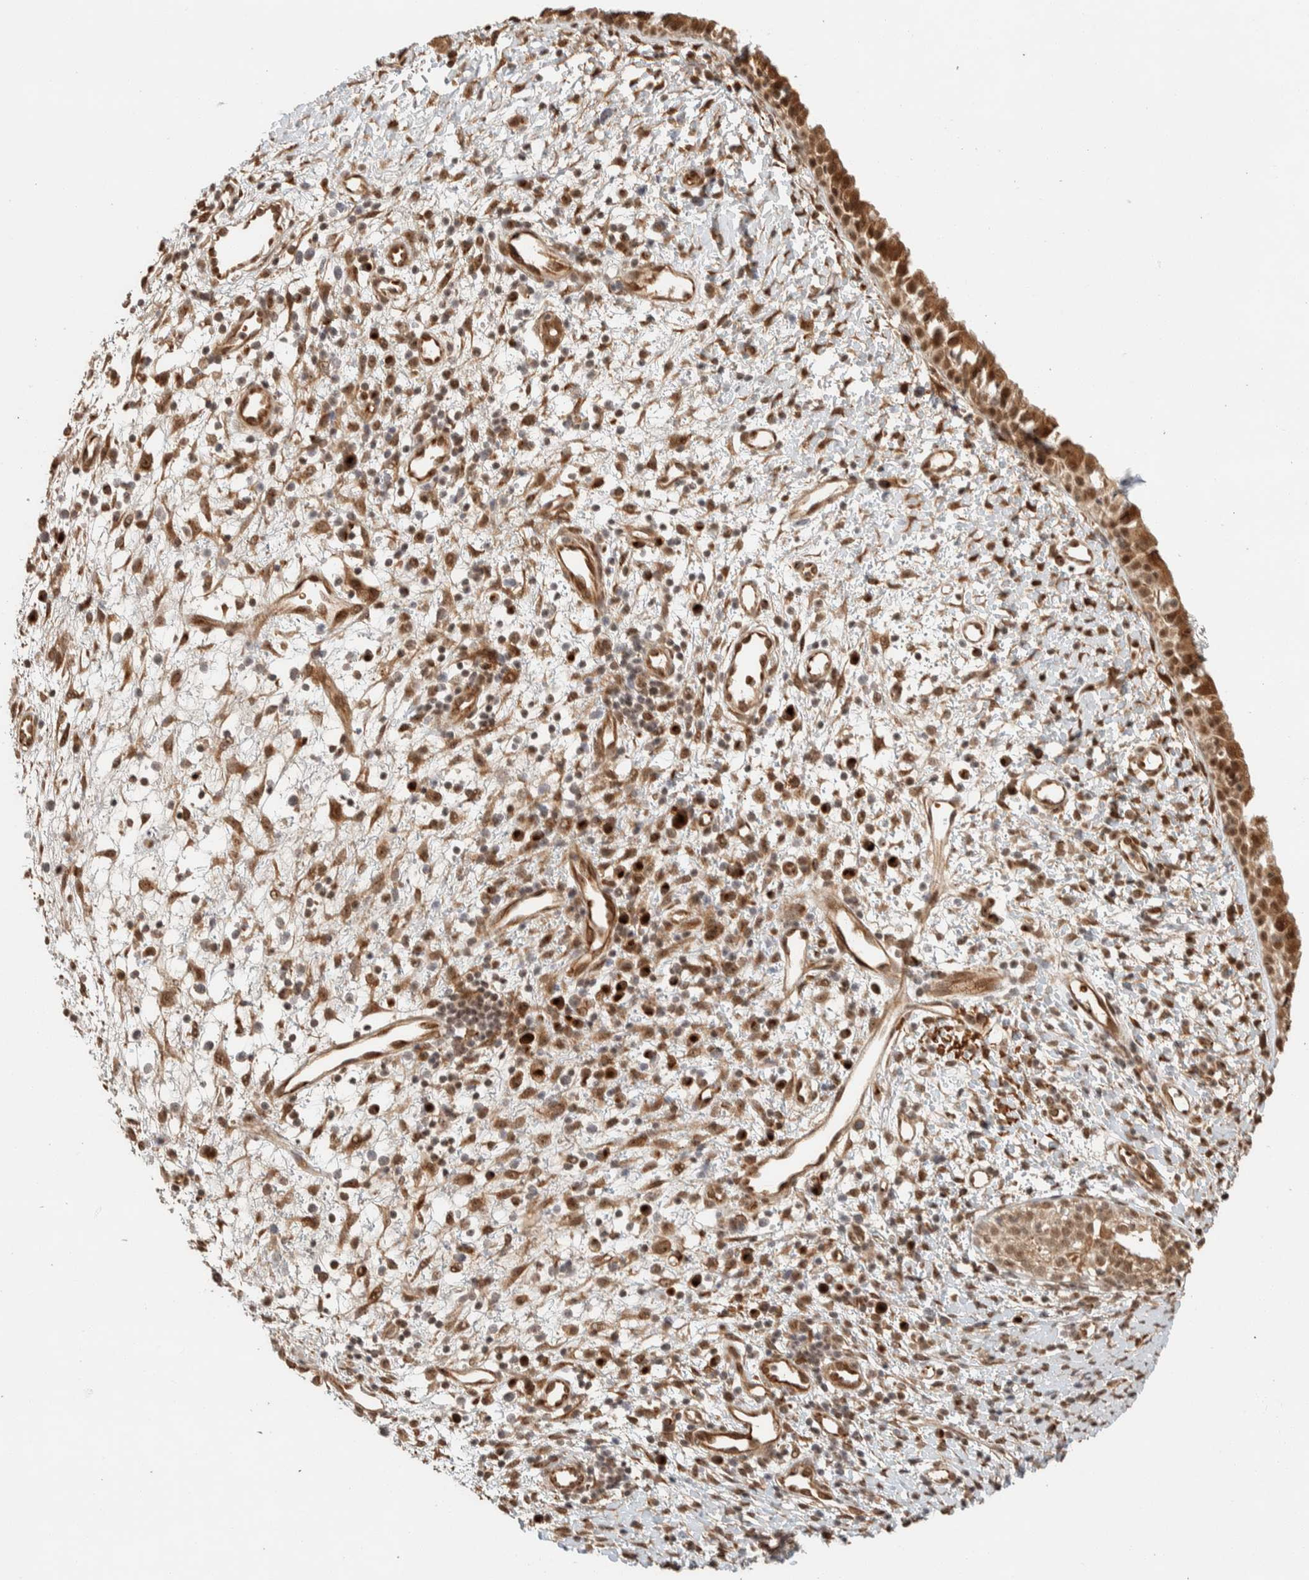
{"staining": {"intensity": "moderate", "quantity": ">75%", "location": "cytoplasmic/membranous,nuclear"}, "tissue": "nasopharynx", "cell_type": "Respiratory epithelial cells", "image_type": "normal", "snomed": [{"axis": "morphology", "description": "Normal tissue, NOS"}, {"axis": "topography", "description": "Nasopharynx"}], "caption": "Immunohistochemical staining of unremarkable nasopharynx exhibits >75% levels of moderate cytoplasmic/membranous,nuclear protein positivity in about >75% of respiratory epithelial cells. (DAB = brown stain, brightfield microscopy at high magnification).", "gene": "ZBTB2", "patient": {"sex": "male", "age": 22}}